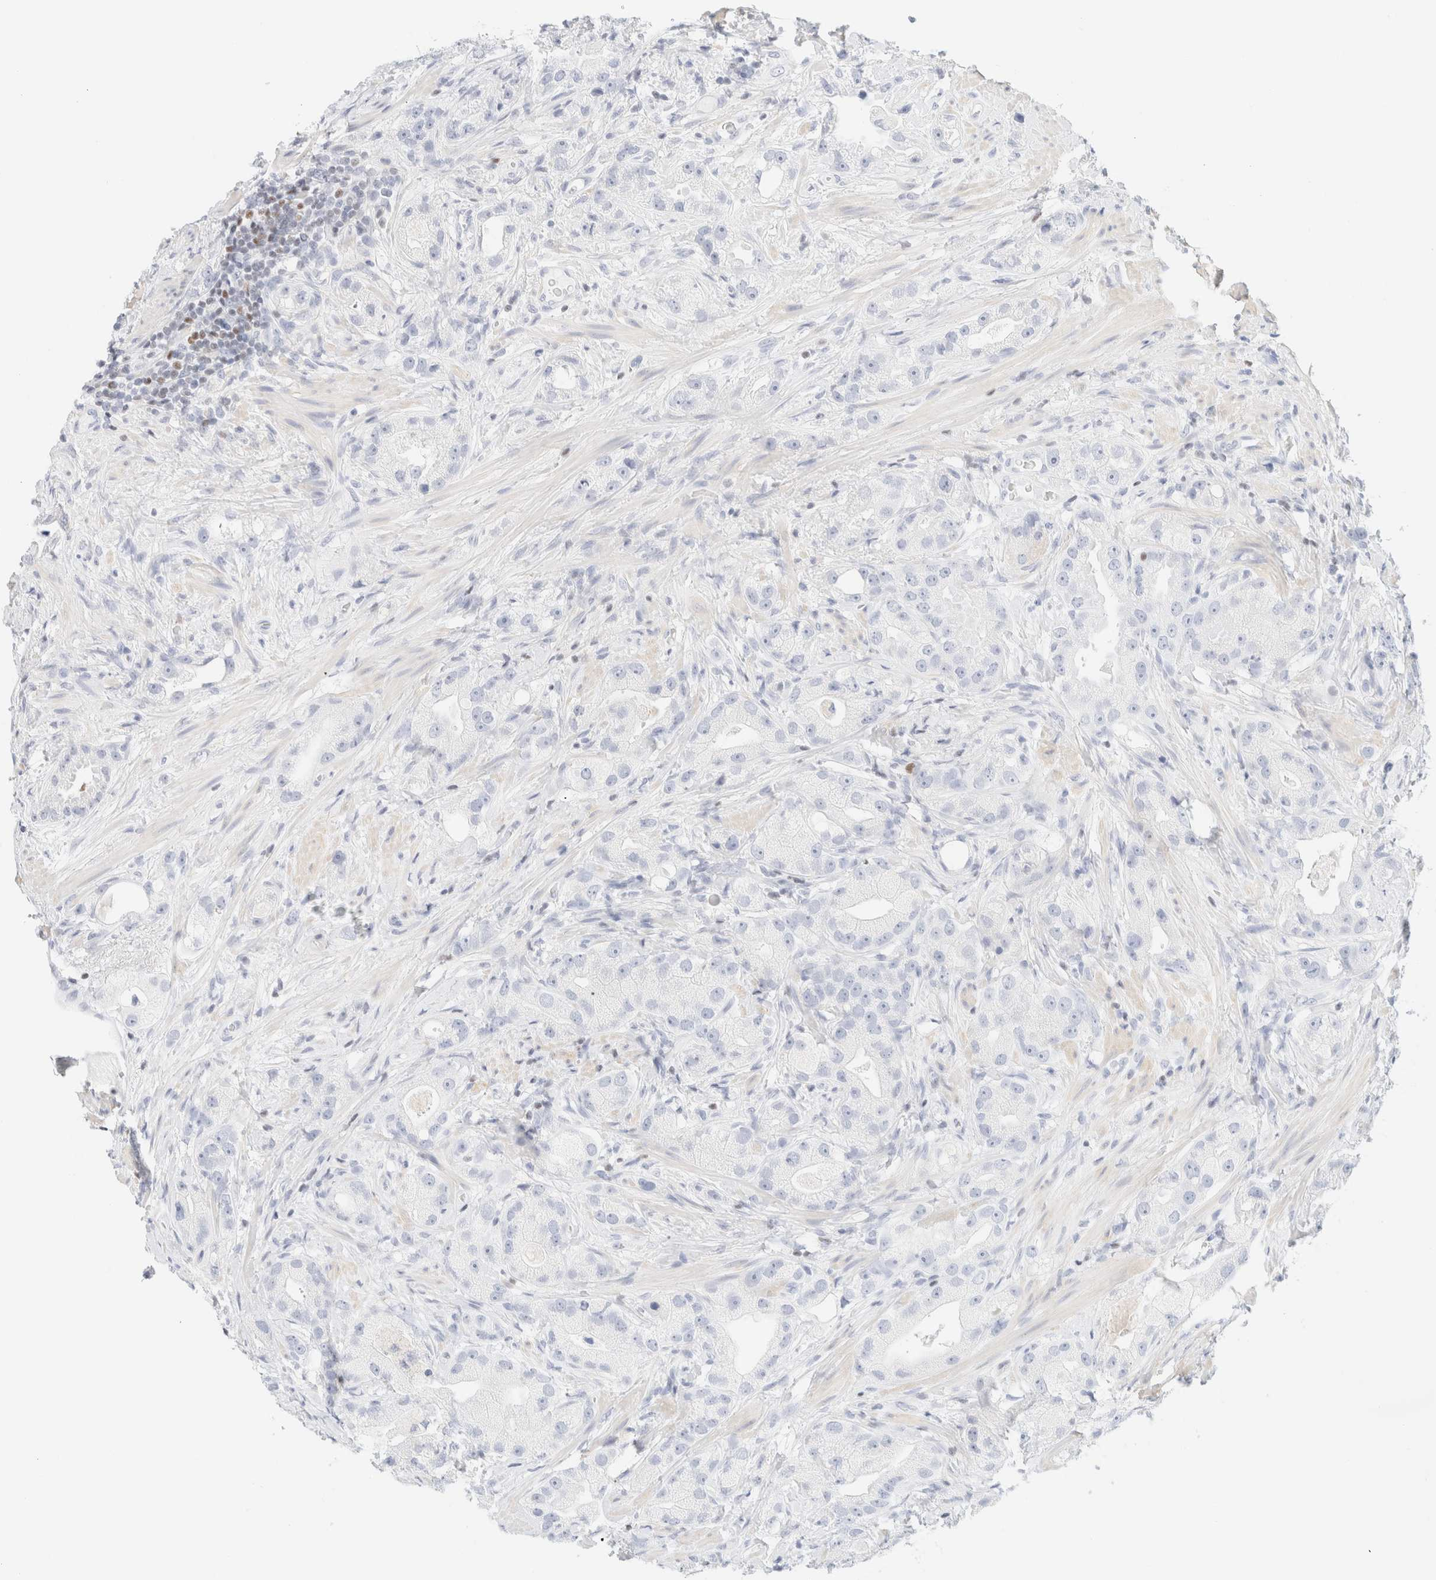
{"staining": {"intensity": "negative", "quantity": "none", "location": "none"}, "tissue": "prostate cancer", "cell_type": "Tumor cells", "image_type": "cancer", "snomed": [{"axis": "morphology", "description": "Adenocarcinoma, High grade"}, {"axis": "topography", "description": "Prostate"}], "caption": "Tumor cells are negative for protein expression in human prostate cancer (high-grade adenocarcinoma).", "gene": "IKZF3", "patient": {"sex": "male", "age": 63}}